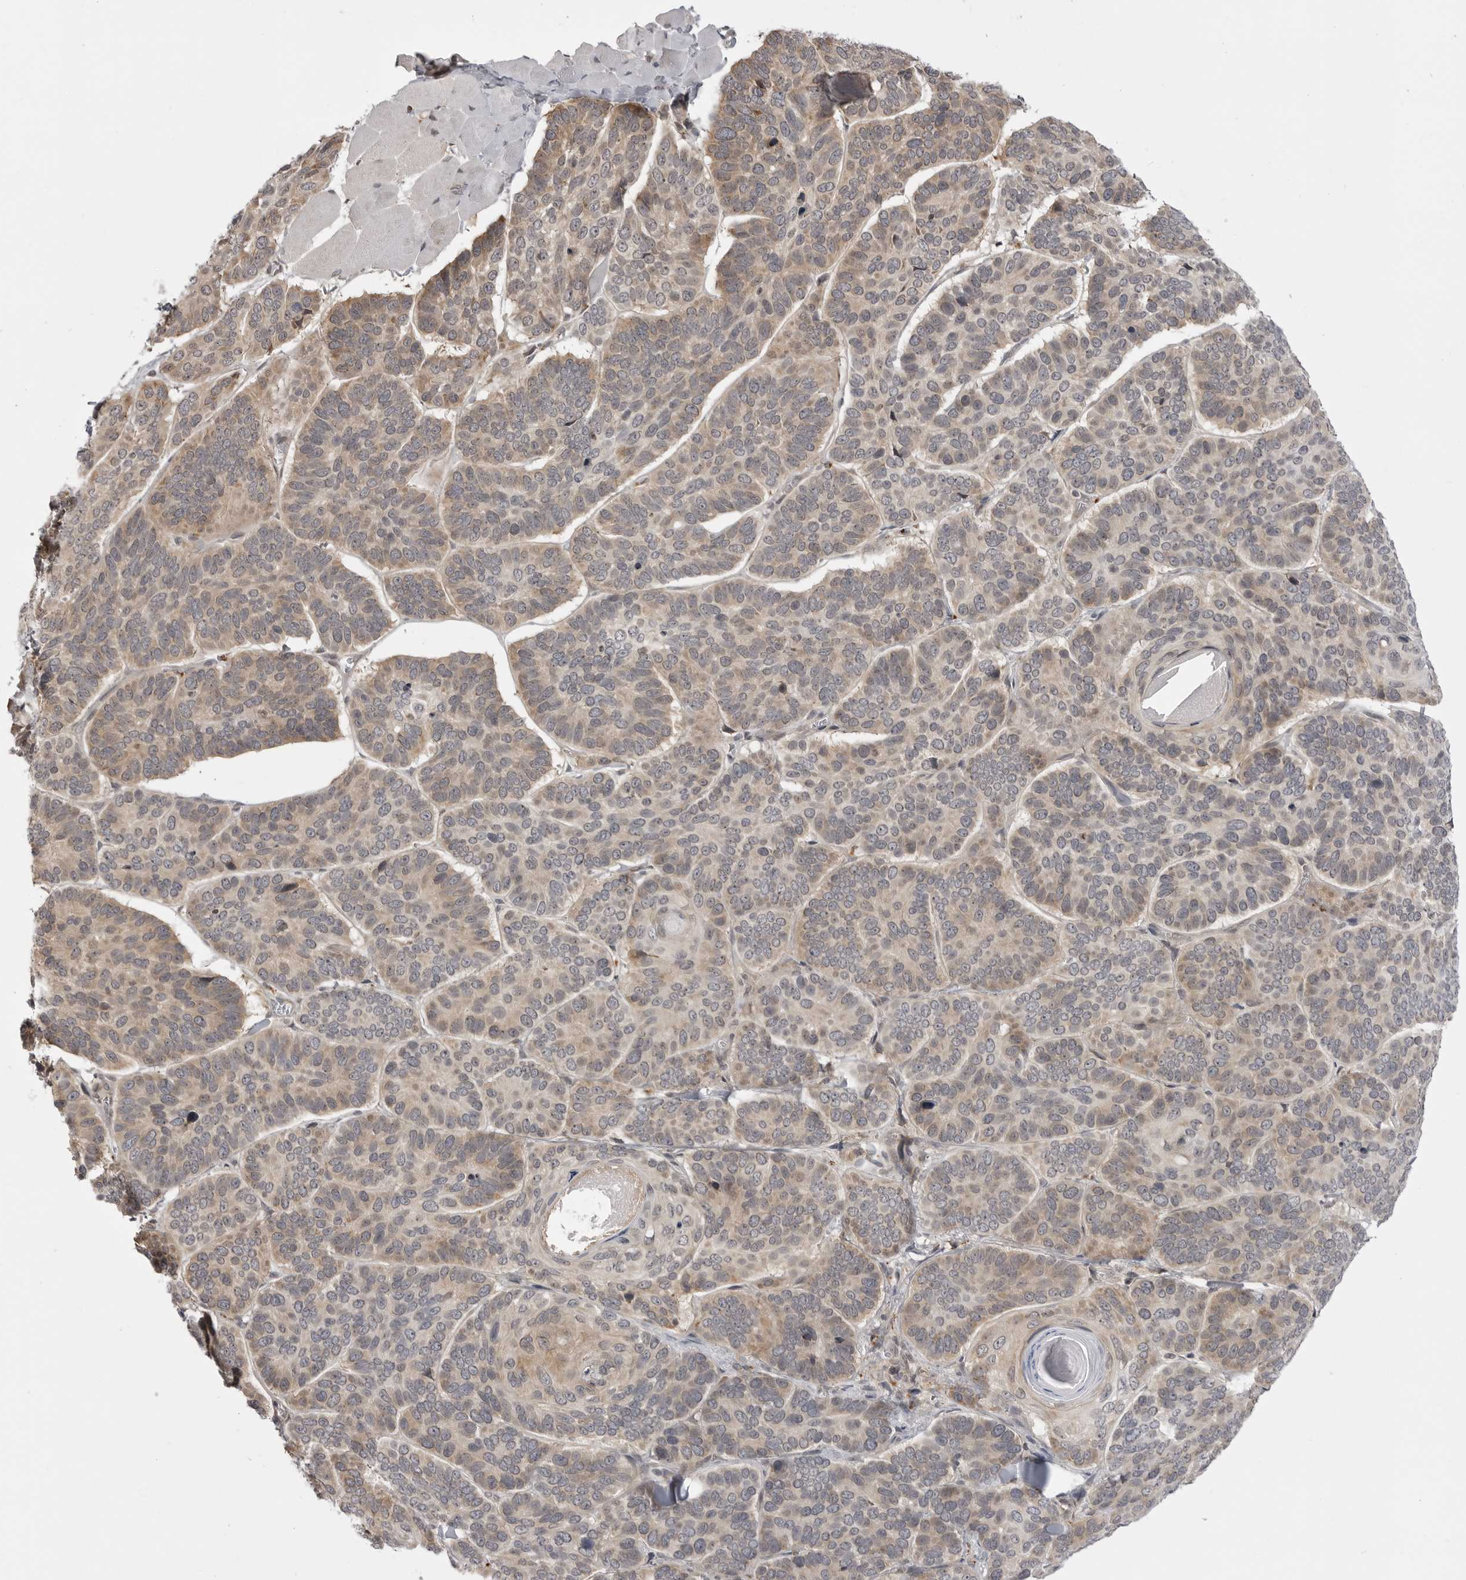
{"staining": {"intensity": "weak", "quantity": ">75%", "location": "cytoplasmic/membranous"}, "tissue": "skin cancer", "cell_type": "Tumor cells", "image_type": "cancer", "snomed": [{"axis": "morphology", "description": "Basal cell carcinoma"}, {"axis": "topography", "description": "Skin"}], "caption": "DAB immunohistochemical staining of human basal cell carcinoma (skin) reveals weak cytoplasmic/membranous protein expression in approximately >75% of tumor cells.", "gene": "PTK2B", "patient": {"sex": "male", "age": 62}}